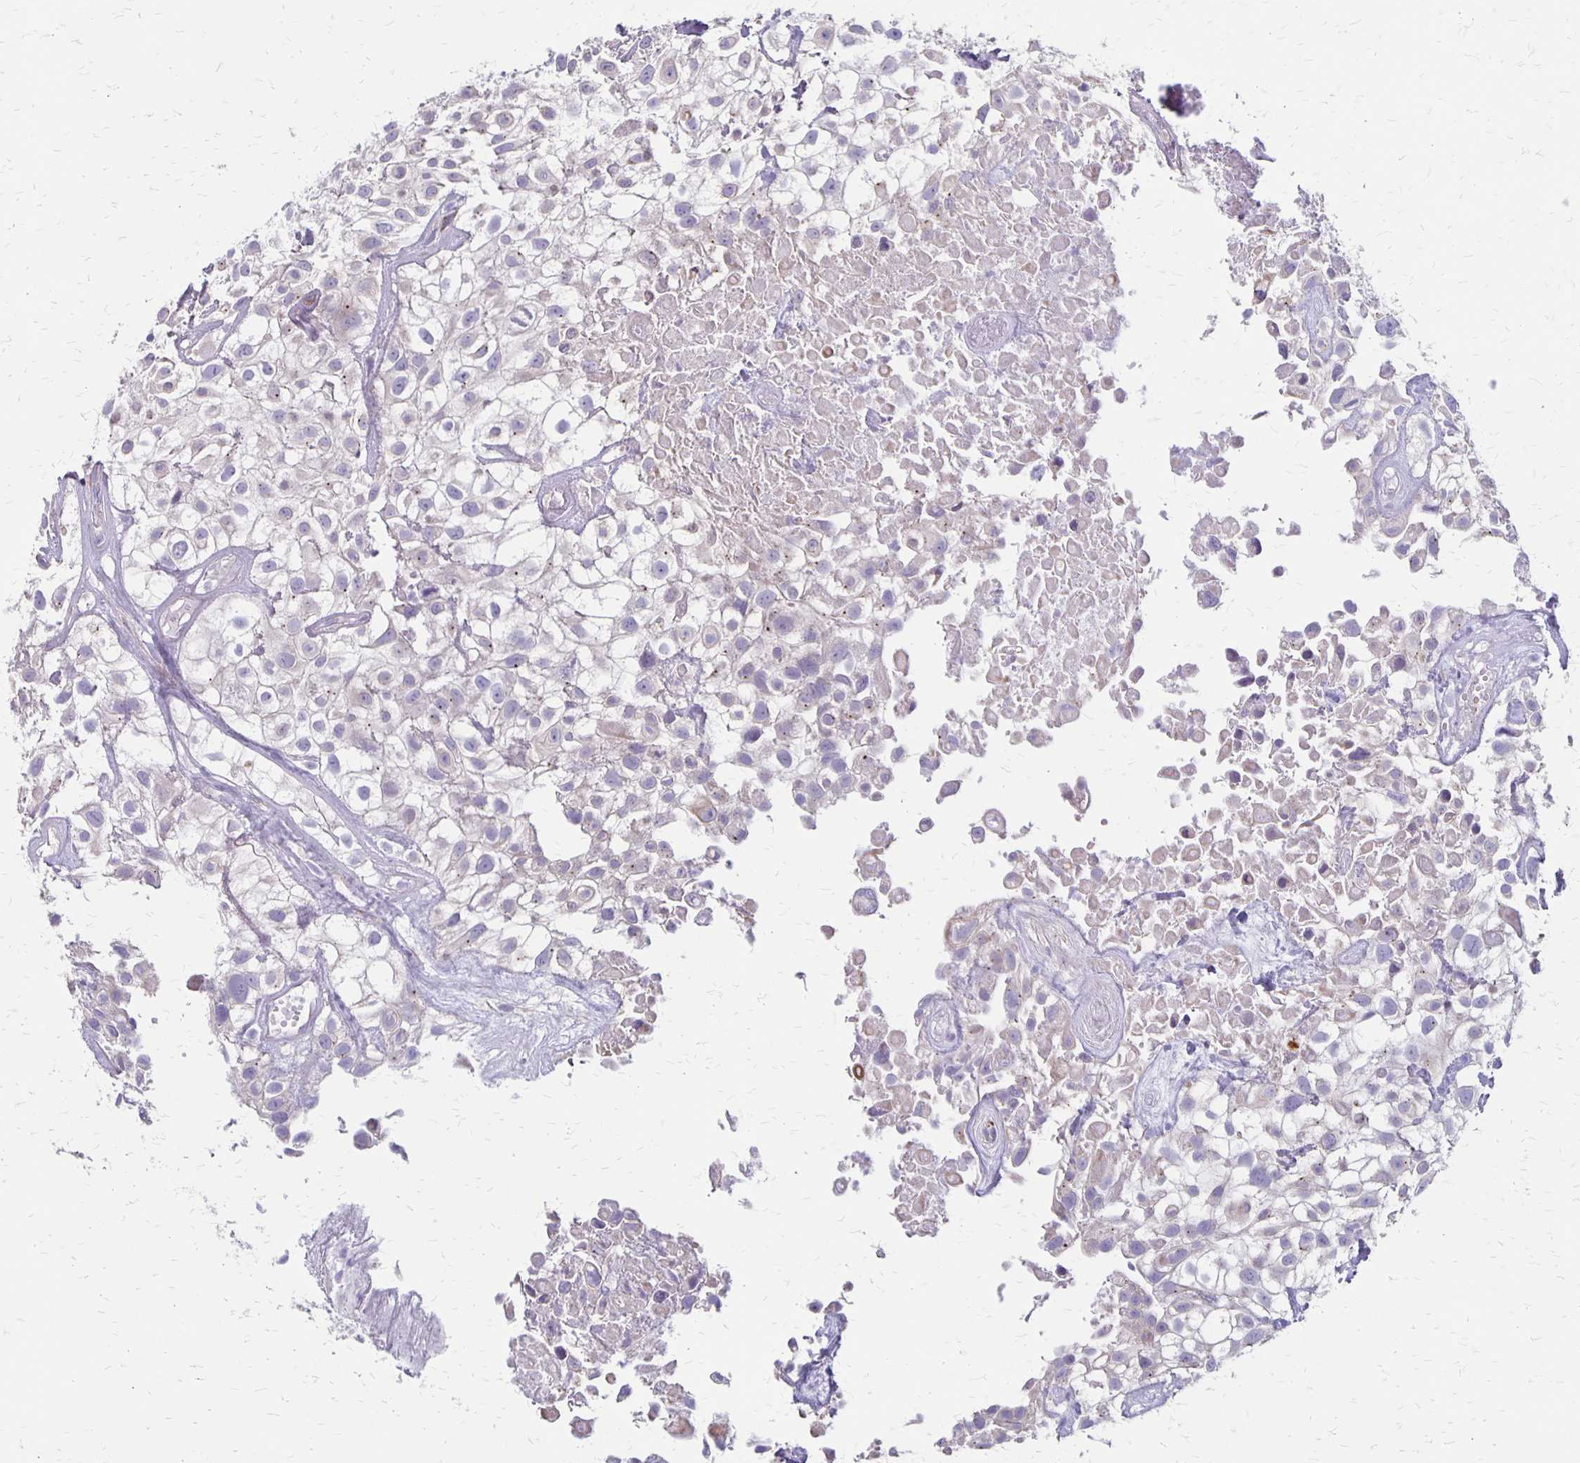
{"staining": {"intensity": "negative", "quantity": "none", "location": "none"}, "tissue": "urothelial cancer", "cell_type": "Tumor cells", "image_type": "cancer", "snomed": [{"axis": "morphology", "description": "Urothelial carcinoma, High grade"}, {"axis": "topography", "description": "Urinary bladder"}], "caption": "Protein analysis of urothelial cancer exhibits no significant staining in tumor cells. The staining was performed using DAB to visualize the protein expression in brown, while the nuclei were stained in blue with hematoxylin (Magnification: 20x).", "gene": "HOMER1", "patient": {"sex": "male", "age": 56}}